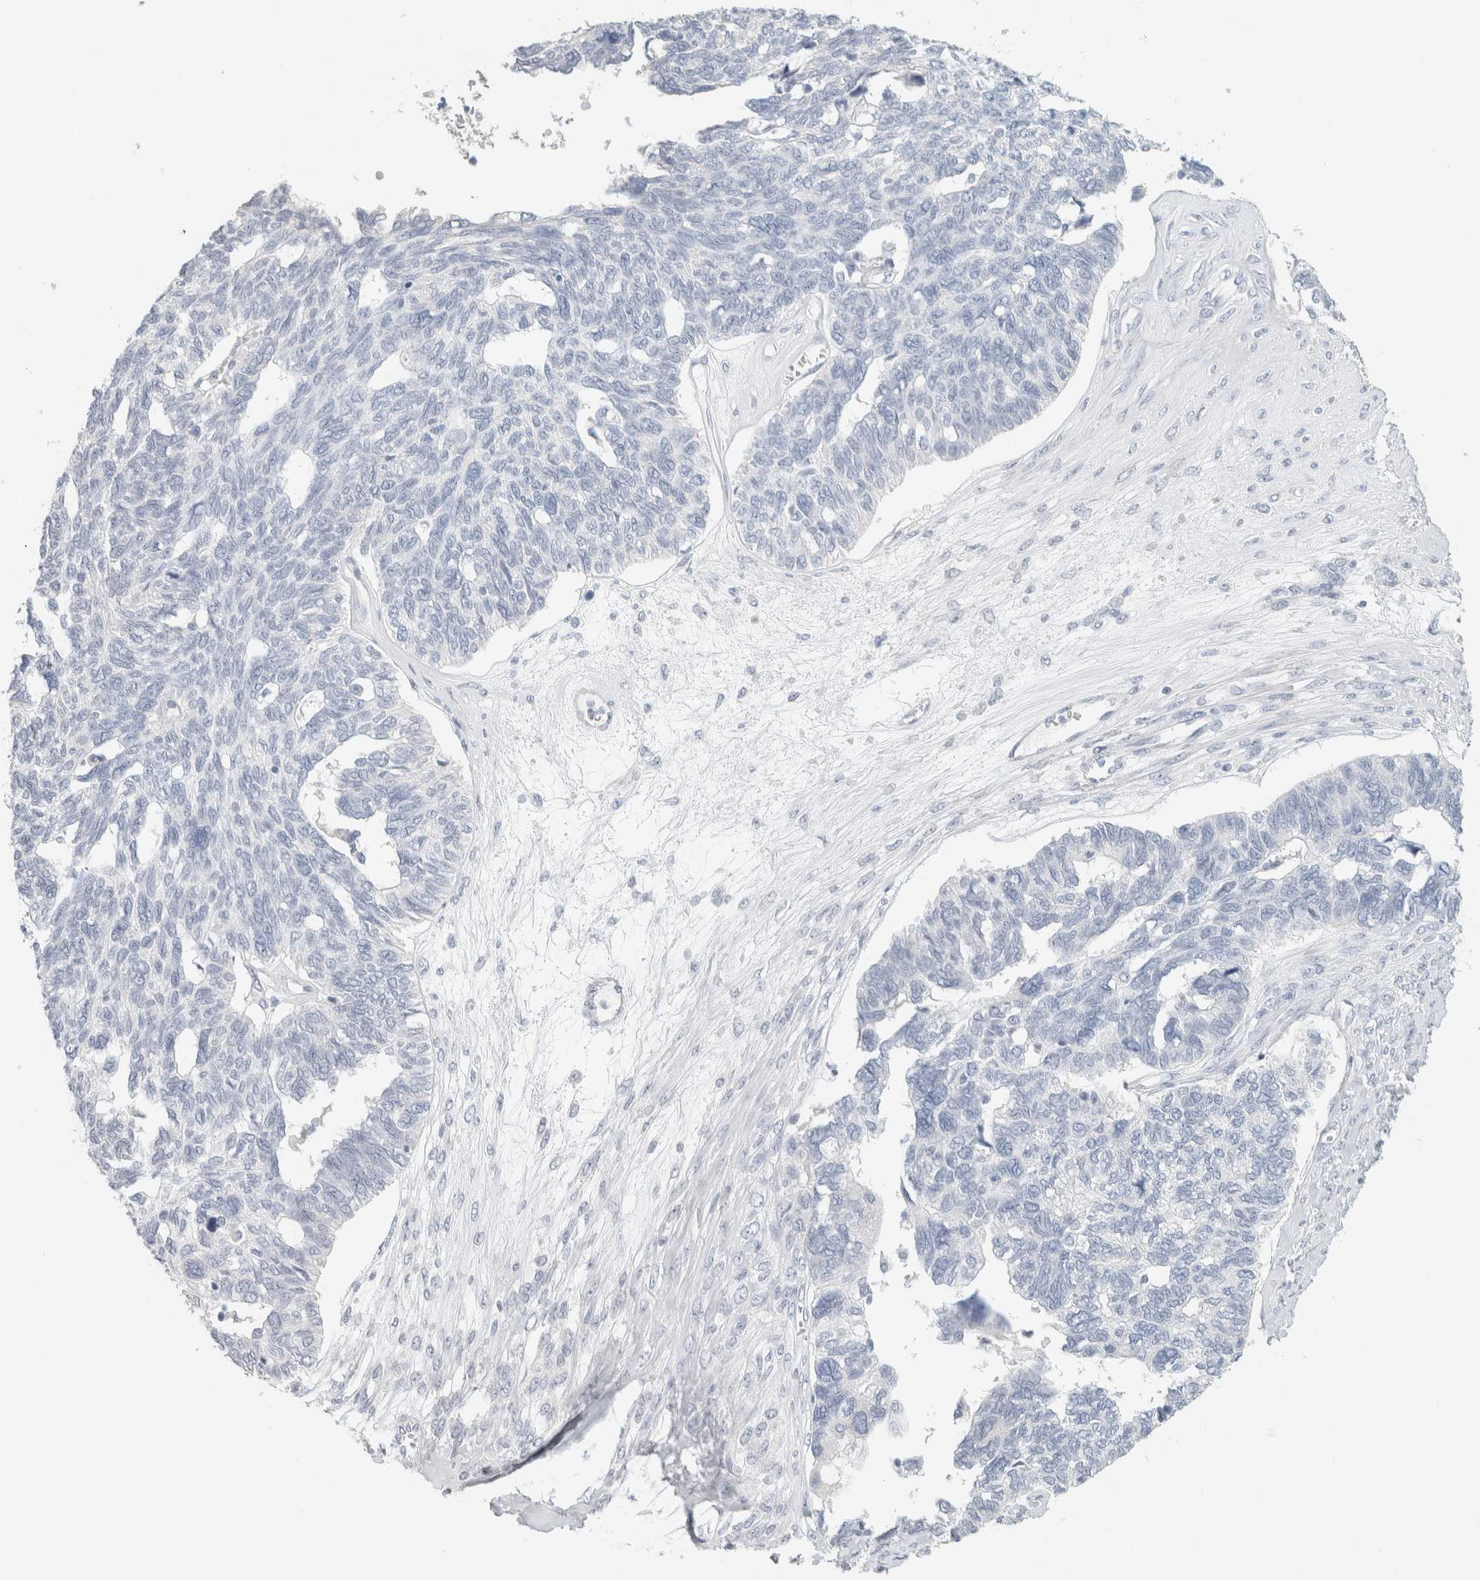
{"staining": {"intensity": "negative", "quantity": "none", "location": "none"}, "tissue": "ovarian cancer", "cell_type": "Tumor cells", "image_type": "cancer", "snomed": [{"axis": "morphology", "description": "Cystadenocarcinoma, serous, NOS"}, {"axis": "topography", "description": "Ovary"}], "caption": "Serous cystadenocarcinoma (ovarian) stained for a protein using immunohistochemistry reveals no positivity tumor cells.", "gene": "NEFM", "patient": {"sex": "female", "age": 79}}